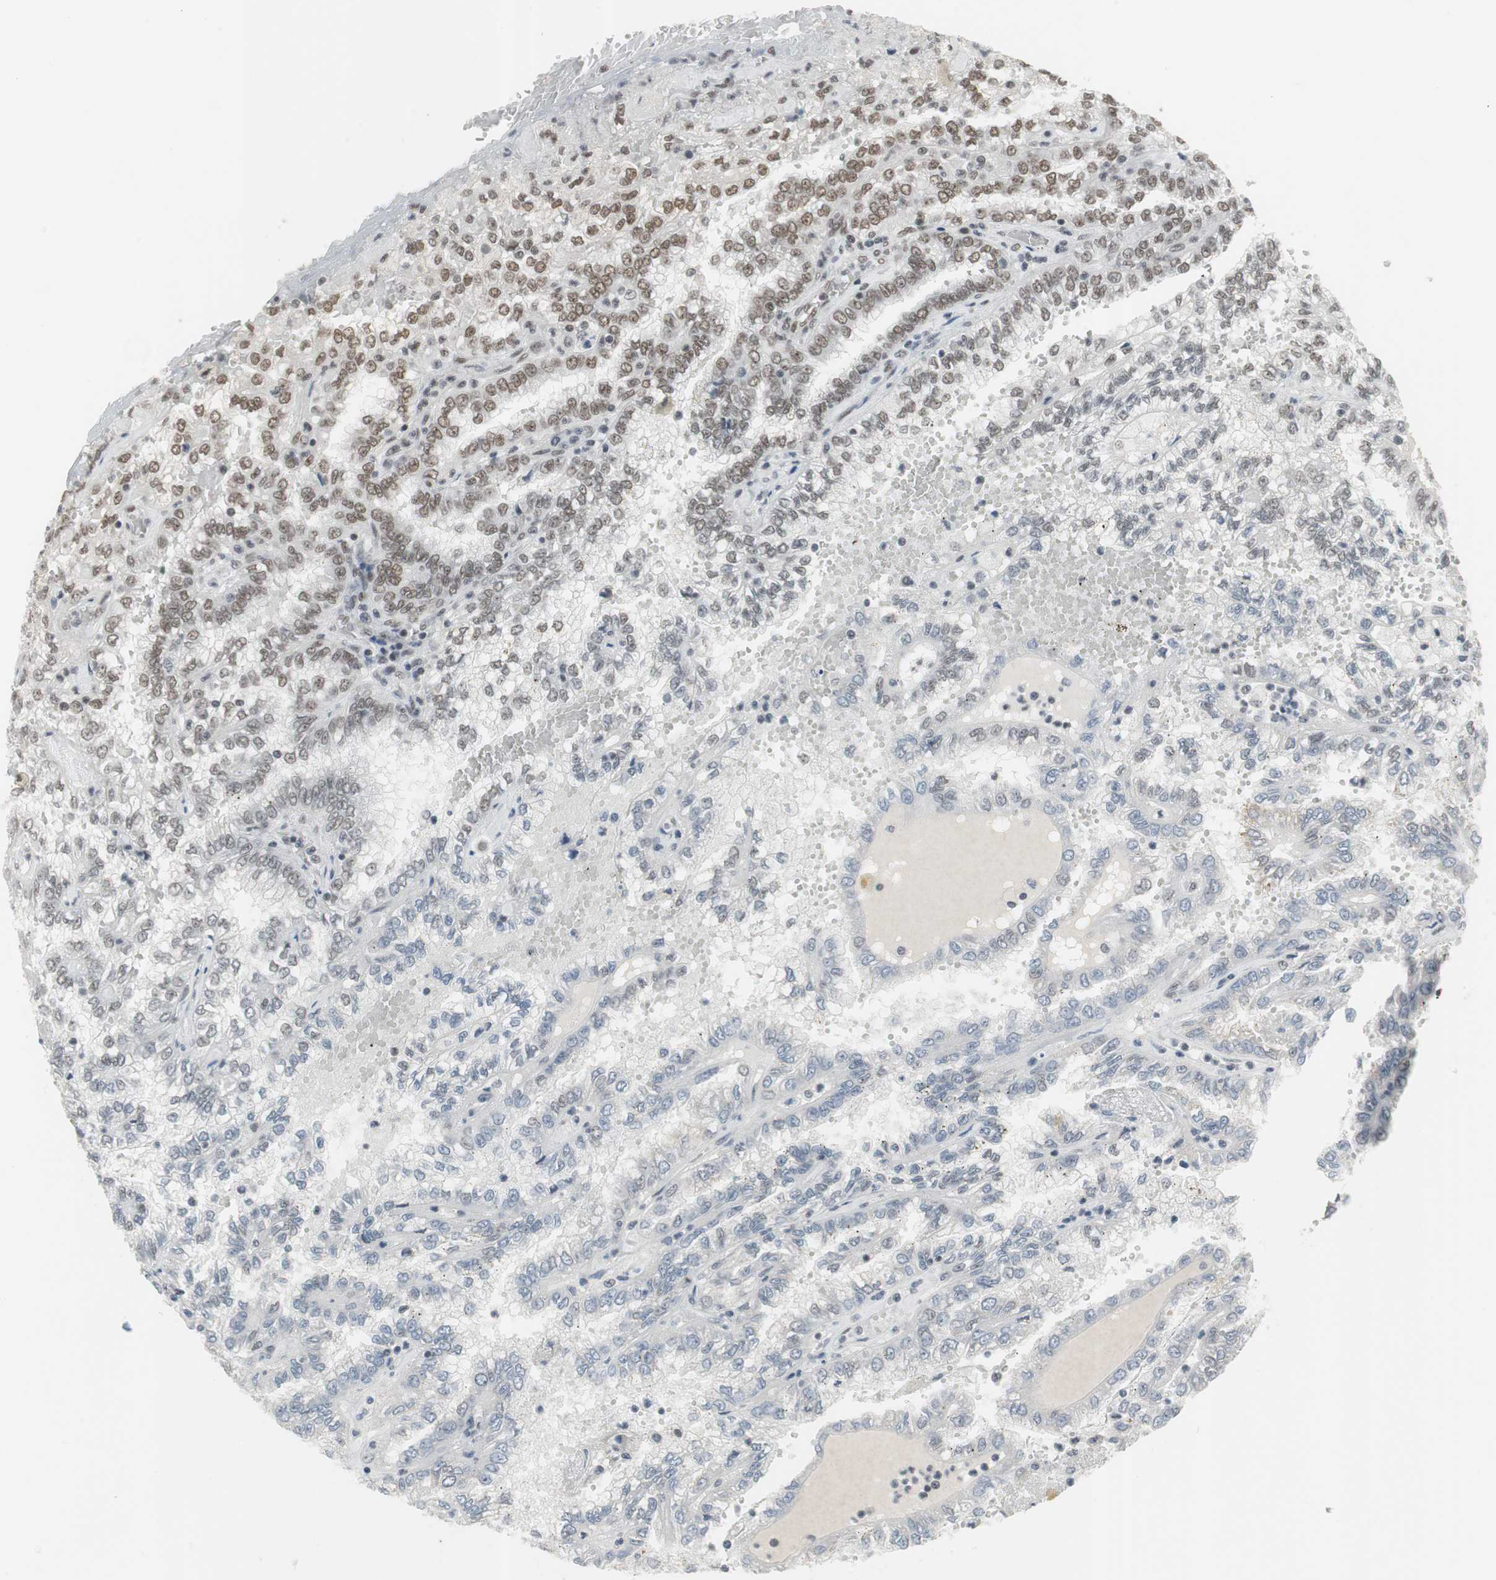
{"staining": {"intensity": "moderate", "quantity": "25%-75%", "location": "nuclear"}, "tissue": "renal cancer", "cell_type": "Tumor cells", "image_type": "cancer", "snomed": [{"axis": "morphology", "description": "Inflammation, NOS"}, {"axis": "morphology", "description": "Adenocarcinoma, NOS"}, {"axis": "topography", "description": "Kidney"}], "caption": "Approximately 25%-75% of tumor cells in renal cancer (adenocarcinoma) reveal moderate nuclear protein expression as visualized by brown immunohistochemical staining.", "gene": "RTF1", "patient": {"sex": "male", "age": 68}}